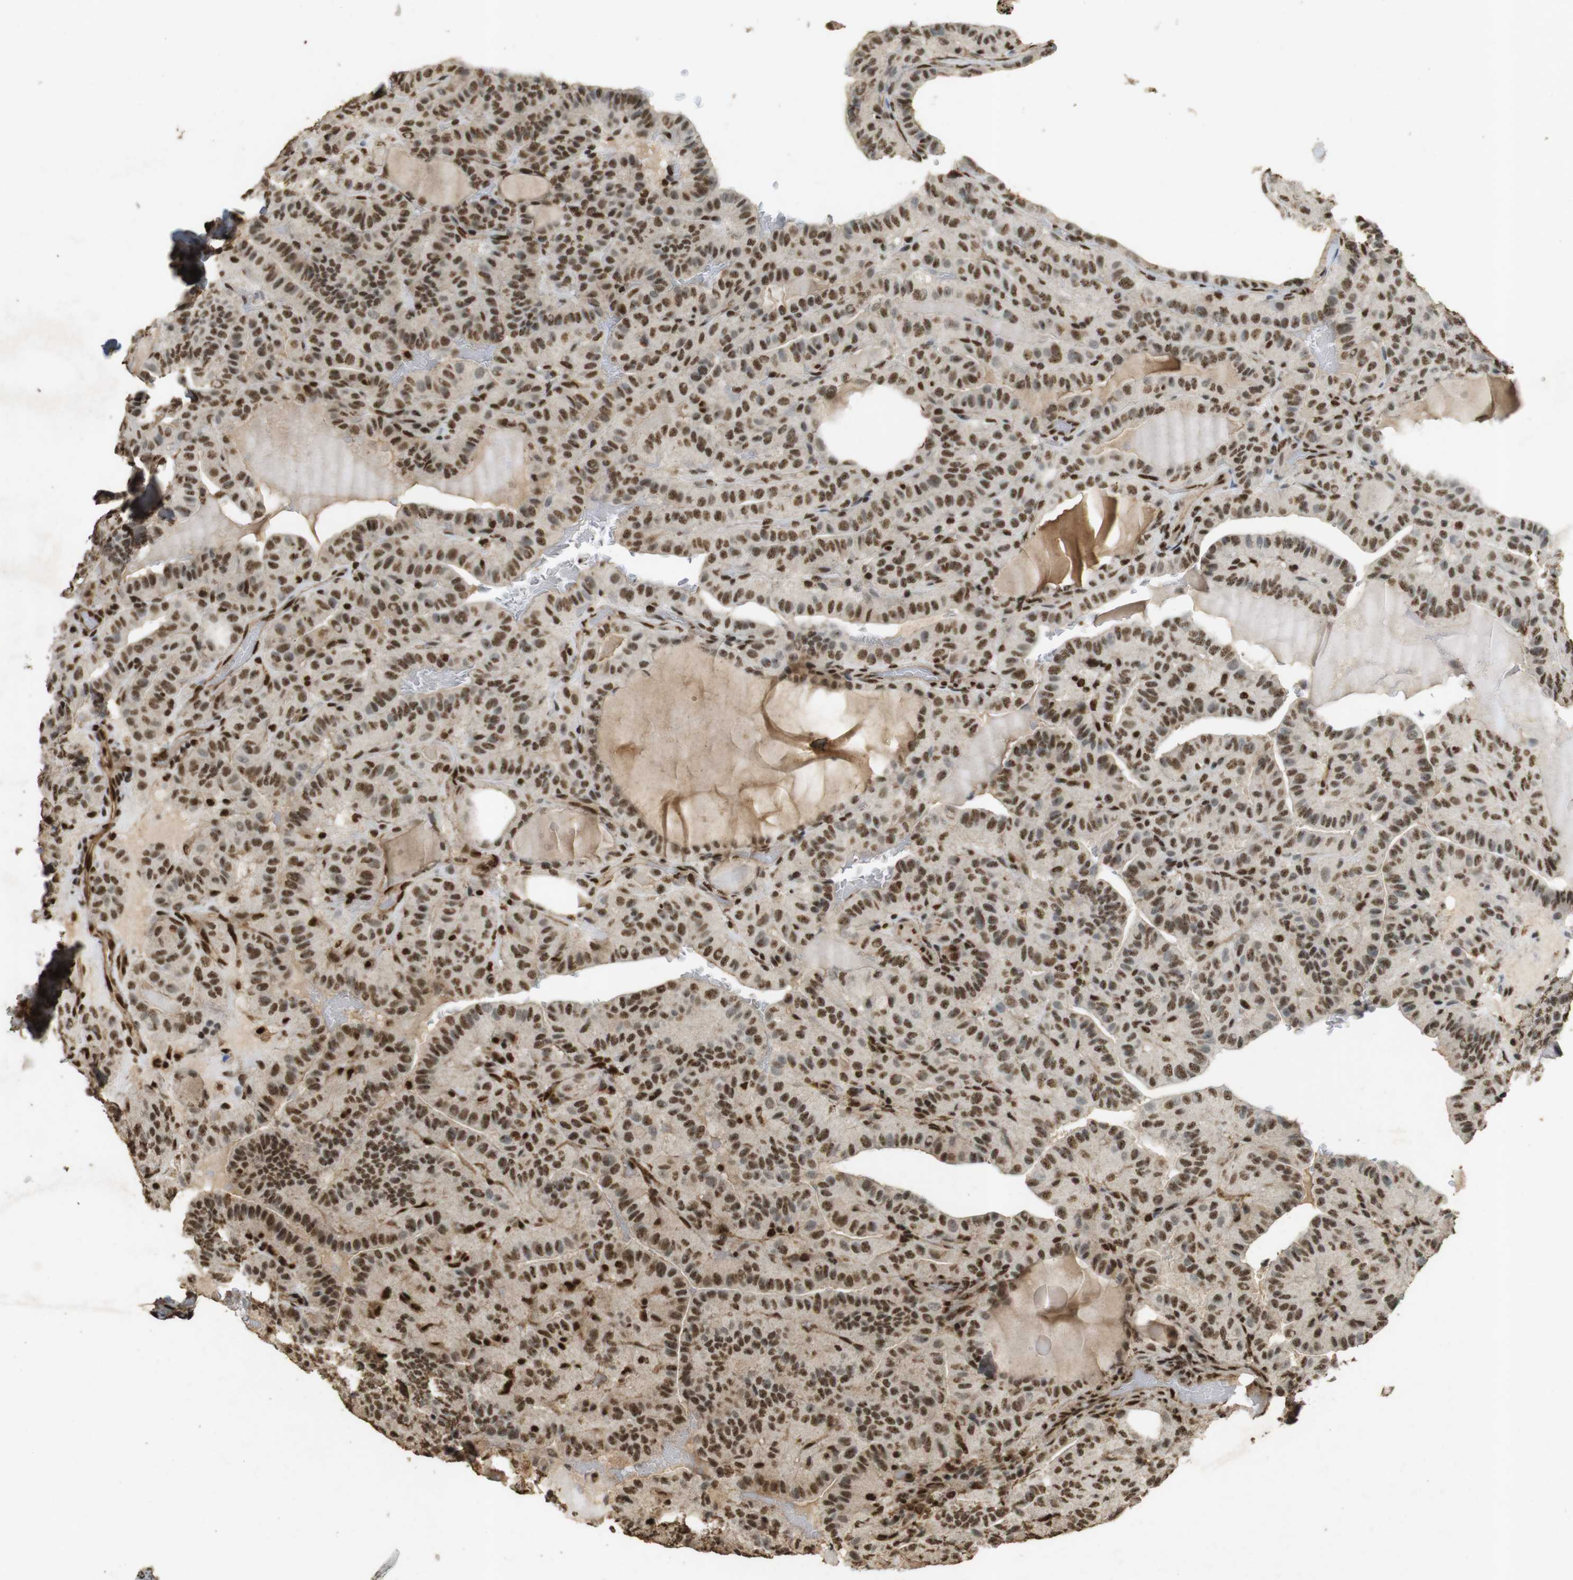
{"staining": {"intensity": "strong", "quantity": ">75%", "location": "cytoplasmic/membranous,nuclear"}, "tissue": "thyroid cancer", "cell_type": "Tumor cells", "image_type": "cancer", "snomed": [{"axis": "morphology", "description": "Papillary adenocarcinoma, NOS"}, {"axis": "topography", "description": "Thyroid gland"}], "caption": "A brown stain labels strong cytoplasmic/membranous and nuclear positivity of a protein in human thyroid cancer (papillary adenocarcinoma) tumor cells. The staining is performed using DAB (3,3'-diaminobenzidine) brown chromogen to label protein expression. The nuclei are counter-stained blue using hematoxylin.", "gene": "GATA4", "patient": {"sex": "male", "age": 77}}